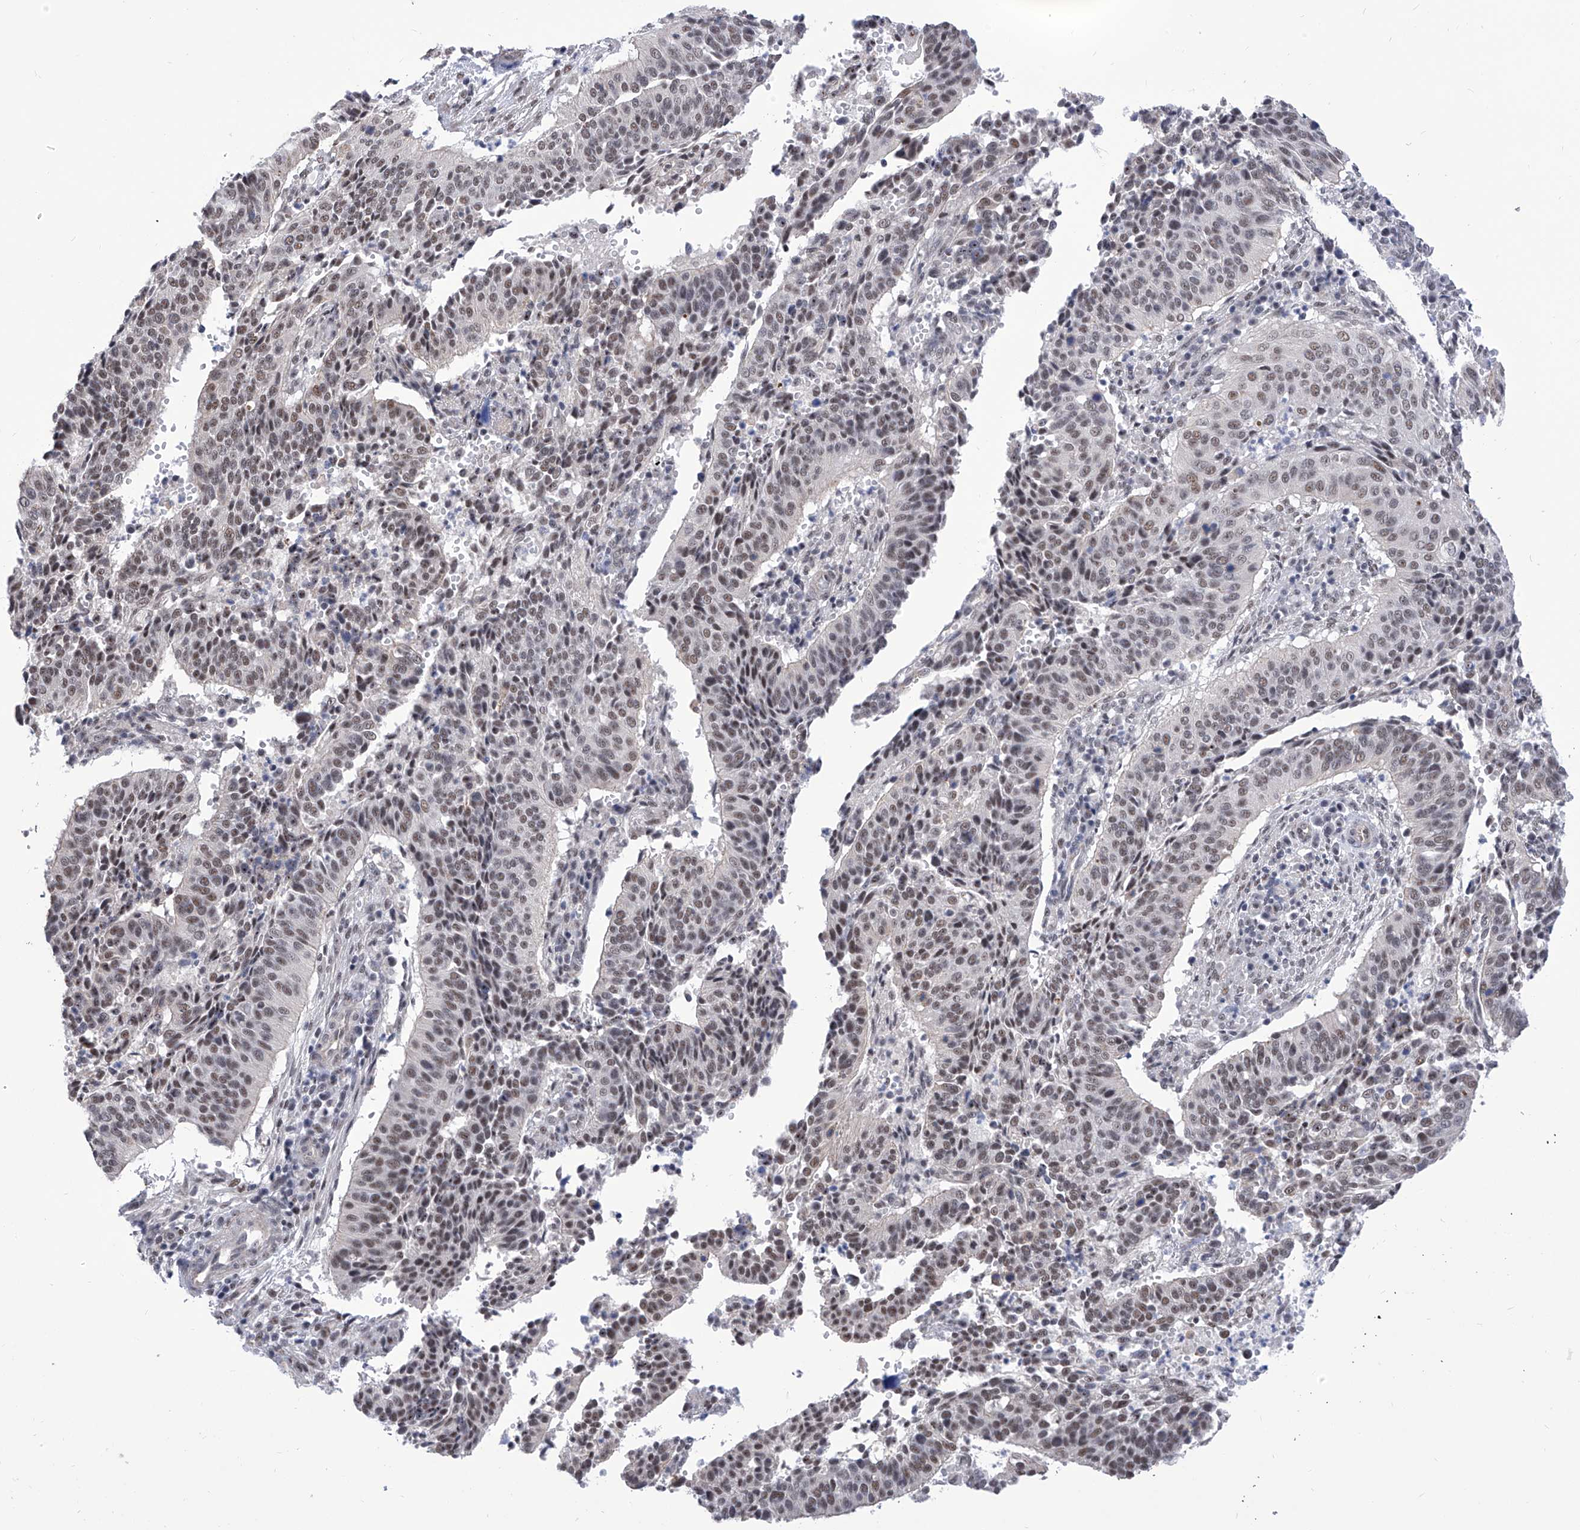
{"staining": {"intensity": "weak", "quantity": ">75%", "location": "nuclear"}, "tissue": "cervical cancer", "cell_type": "Tumor cells", "image_type": "cancer", "snomed": [{"axis": "morphology", "description": "Normal tissue, NOS"}, {"axis": "morphology", "description": "Squamous cell carcinoma, NOS"}, {"axis": "topography", "description": "Cervix"}], "caption": "Immunohistochemical staining of squamous cell carcinoma (cervical) reveals low levels of weak nuclear protein staining in about >75% of tumor cells.", "gene": "SART1", "patient": {"sex": "female", "age": 39}}